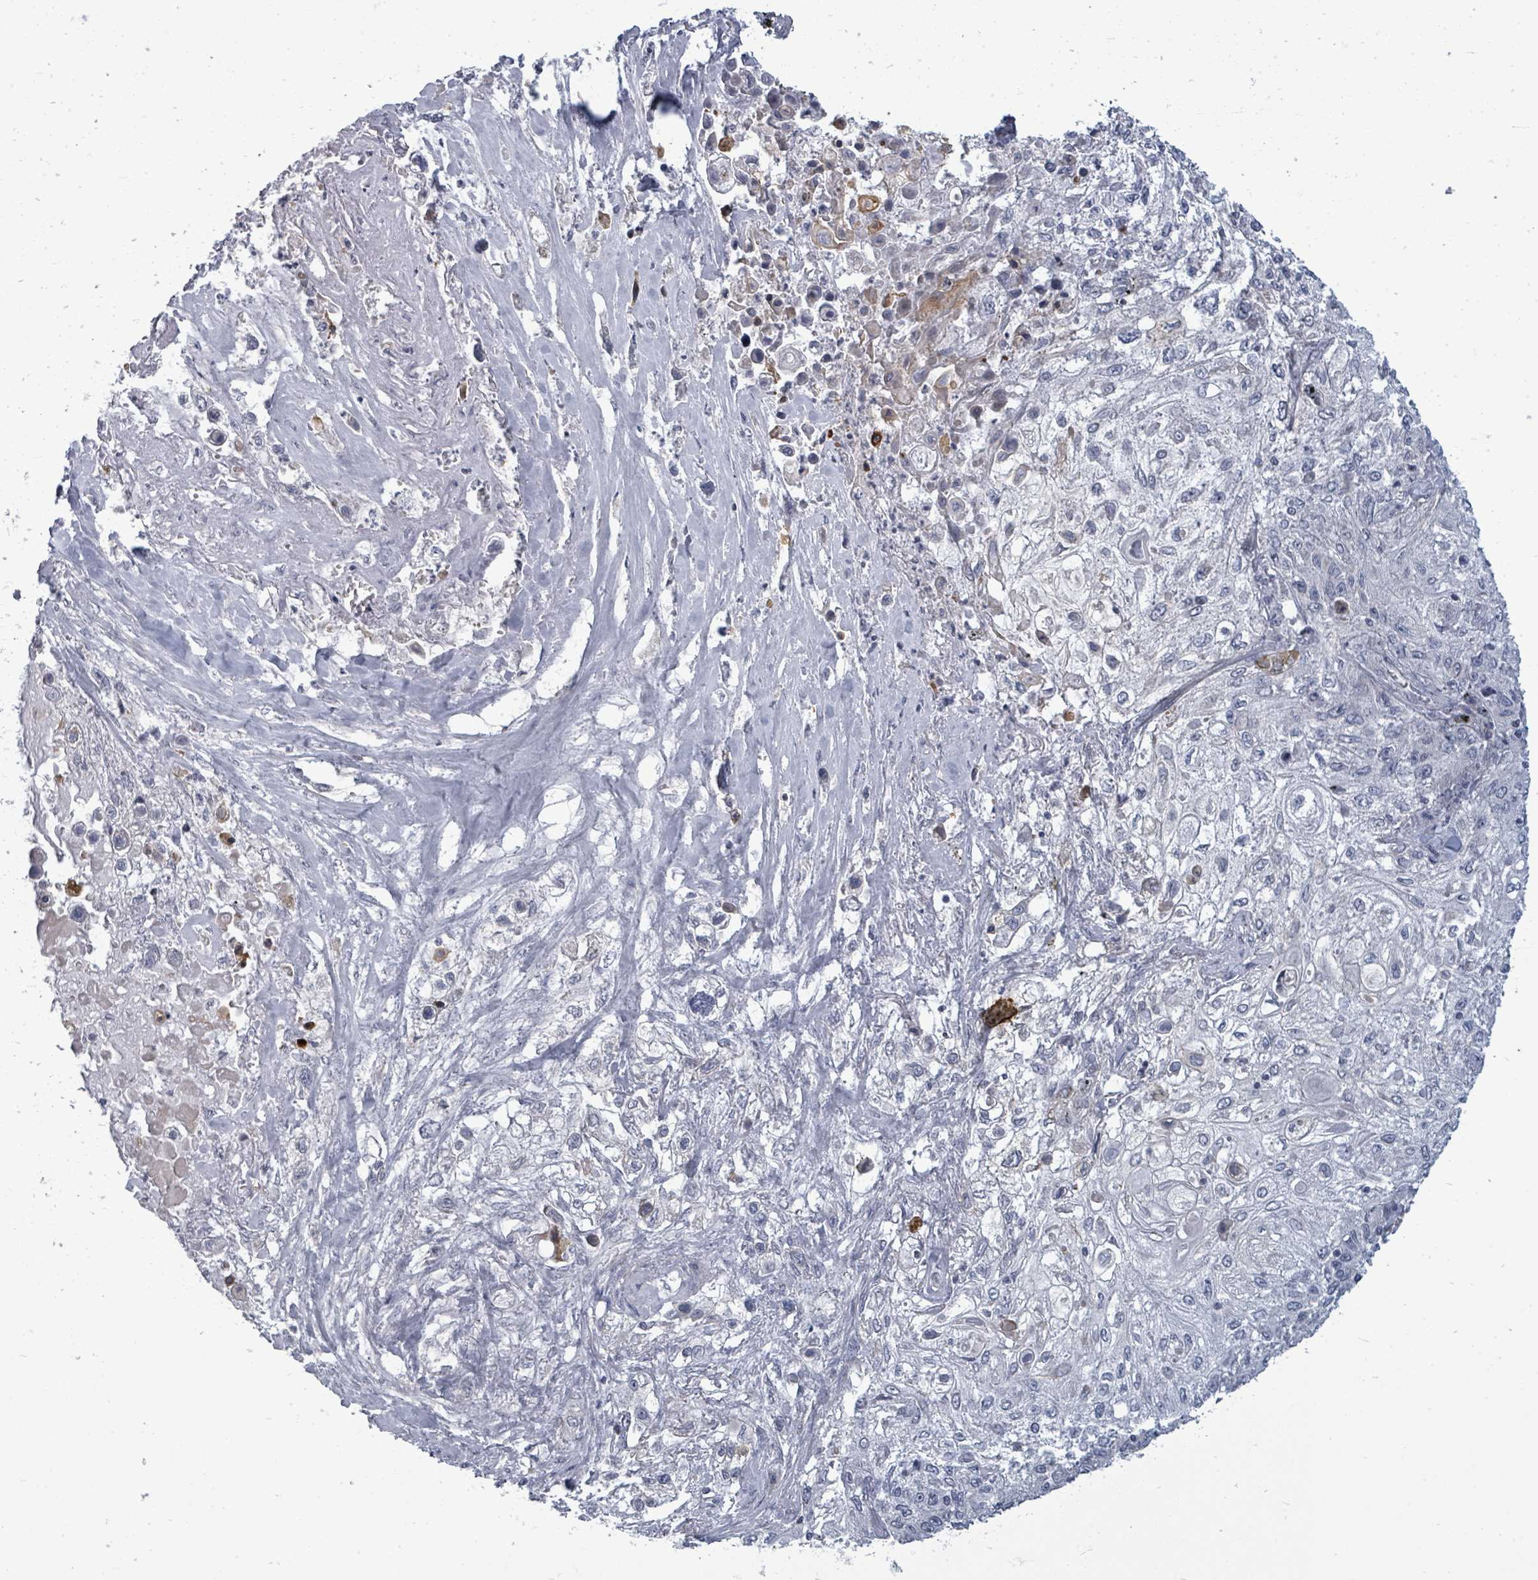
{"staining": {"intensity": "negative", "quantity": "none", "location": "none"}, "tissue": "lung cancer", "cell_type": "Tumor cells", "image_type": "cancer", "snomed": [{"axis": "morphology", "description": "Squamous cell carcinoma, NOS"}, {"axis": "topography", "description": "Lung"}], "caption": "Immunohistochemistry micrograph of neoplastic tissue: human lung squamous cell carcinoma stained with DAB (3,3'-diaminobenzidine) shows no significant protein staining in tumor cells.", "gene": "PTPN20", "patient": {"sex": "female", "age": 69}}